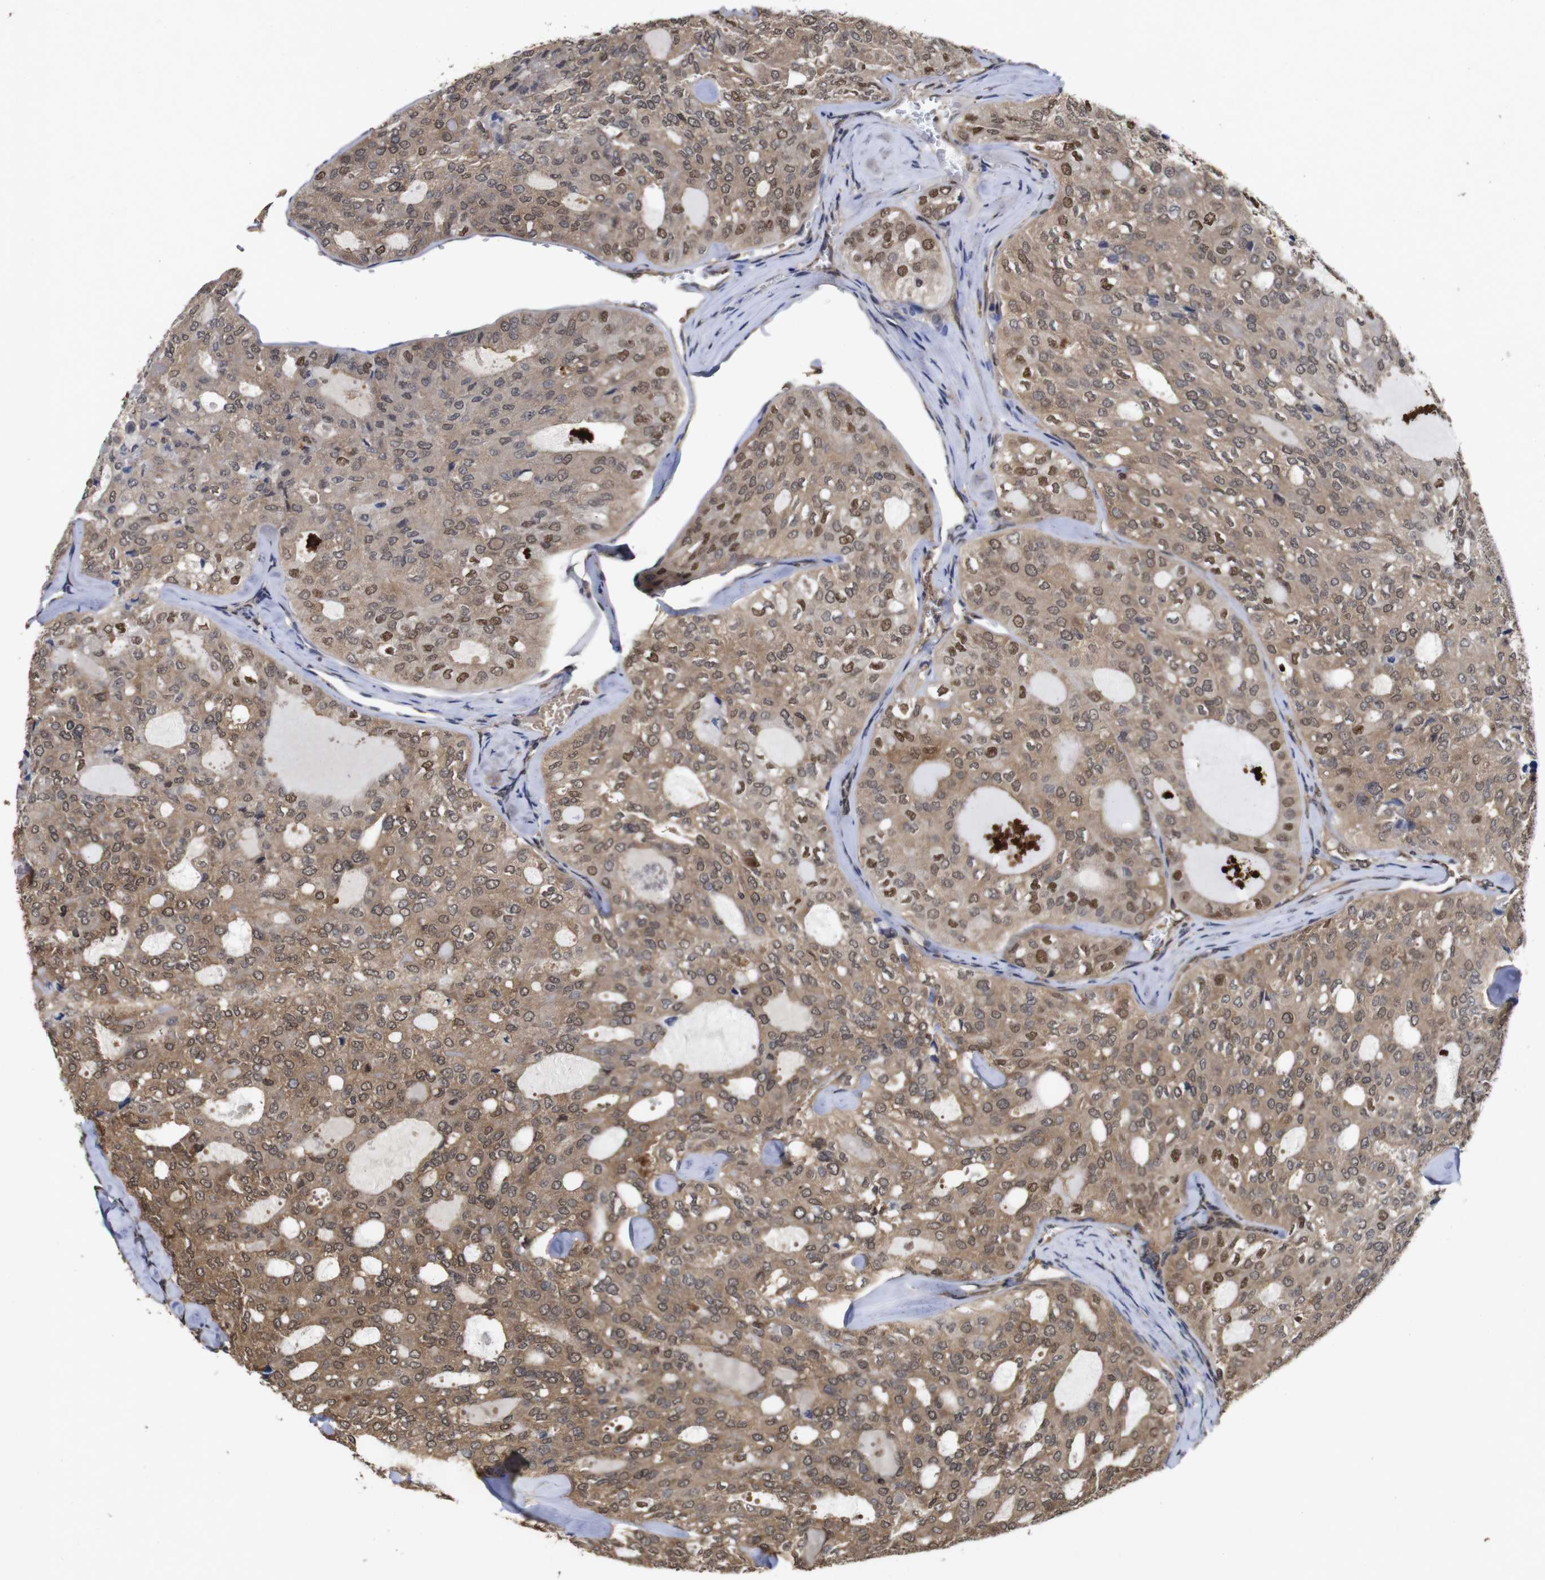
{"staining": {"intensity": "moderate", "quantity": ">75%", "location": "cytoplasmic/membranous,nuclear"}, "tissue": "thyroid cancer", "cell_type": "Tumor cells", "image_type": "cancer", "snomed": [{"axis": "morphology", "description": "Follicular adenoma carcinoma, NOS"}, {"axis": "topography", "description": "Thyroid gland"}], "caption": "Protein staining of follicular adenoma carcinoma (thyroid) tissue reveals moderate cytoplasmic/membranous and nuclear staining in approximately >75% of tumor cells.", "gene": "SUMO3", "patient": {"sex": "male", "age": 75}}